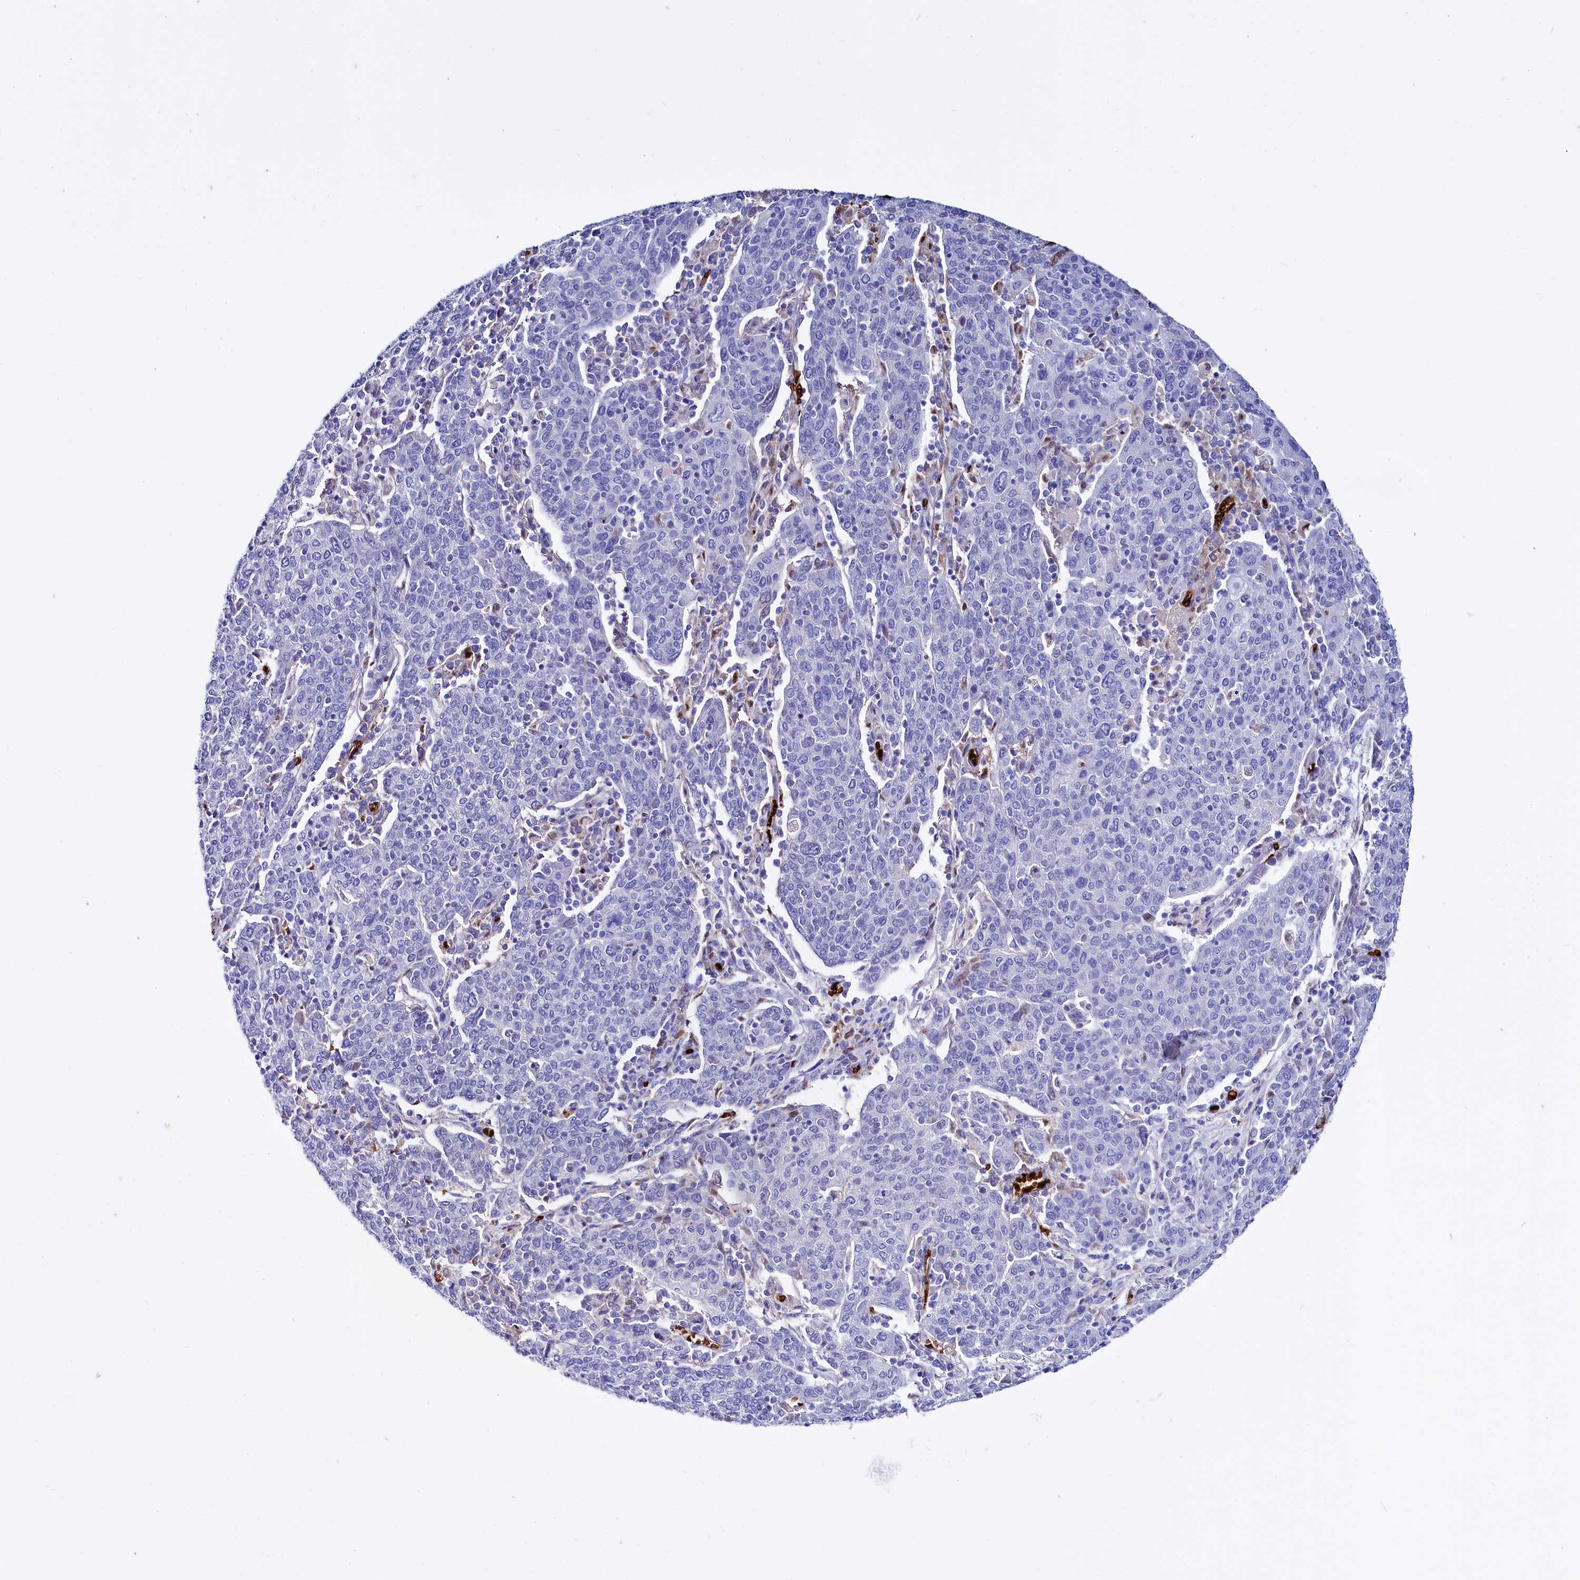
{"staining": {"intensity": "negative", "quantity": "none", "location": "none"}, "tissue": "cervical cancer", "cell_type": "Tumor cells", "image_type": "cancer", "snomed": [{"axis": "morphology", "description": "Squamous cell carcinoma, NOS"}, {"axis": "topography", "description": "Cervix"}], "caption": "There is no significant expression in tumor cells of cervical squamous cell carcinoma.", "gene": "RPUSD3", "patient": {"sex": "female", "age": 67}}